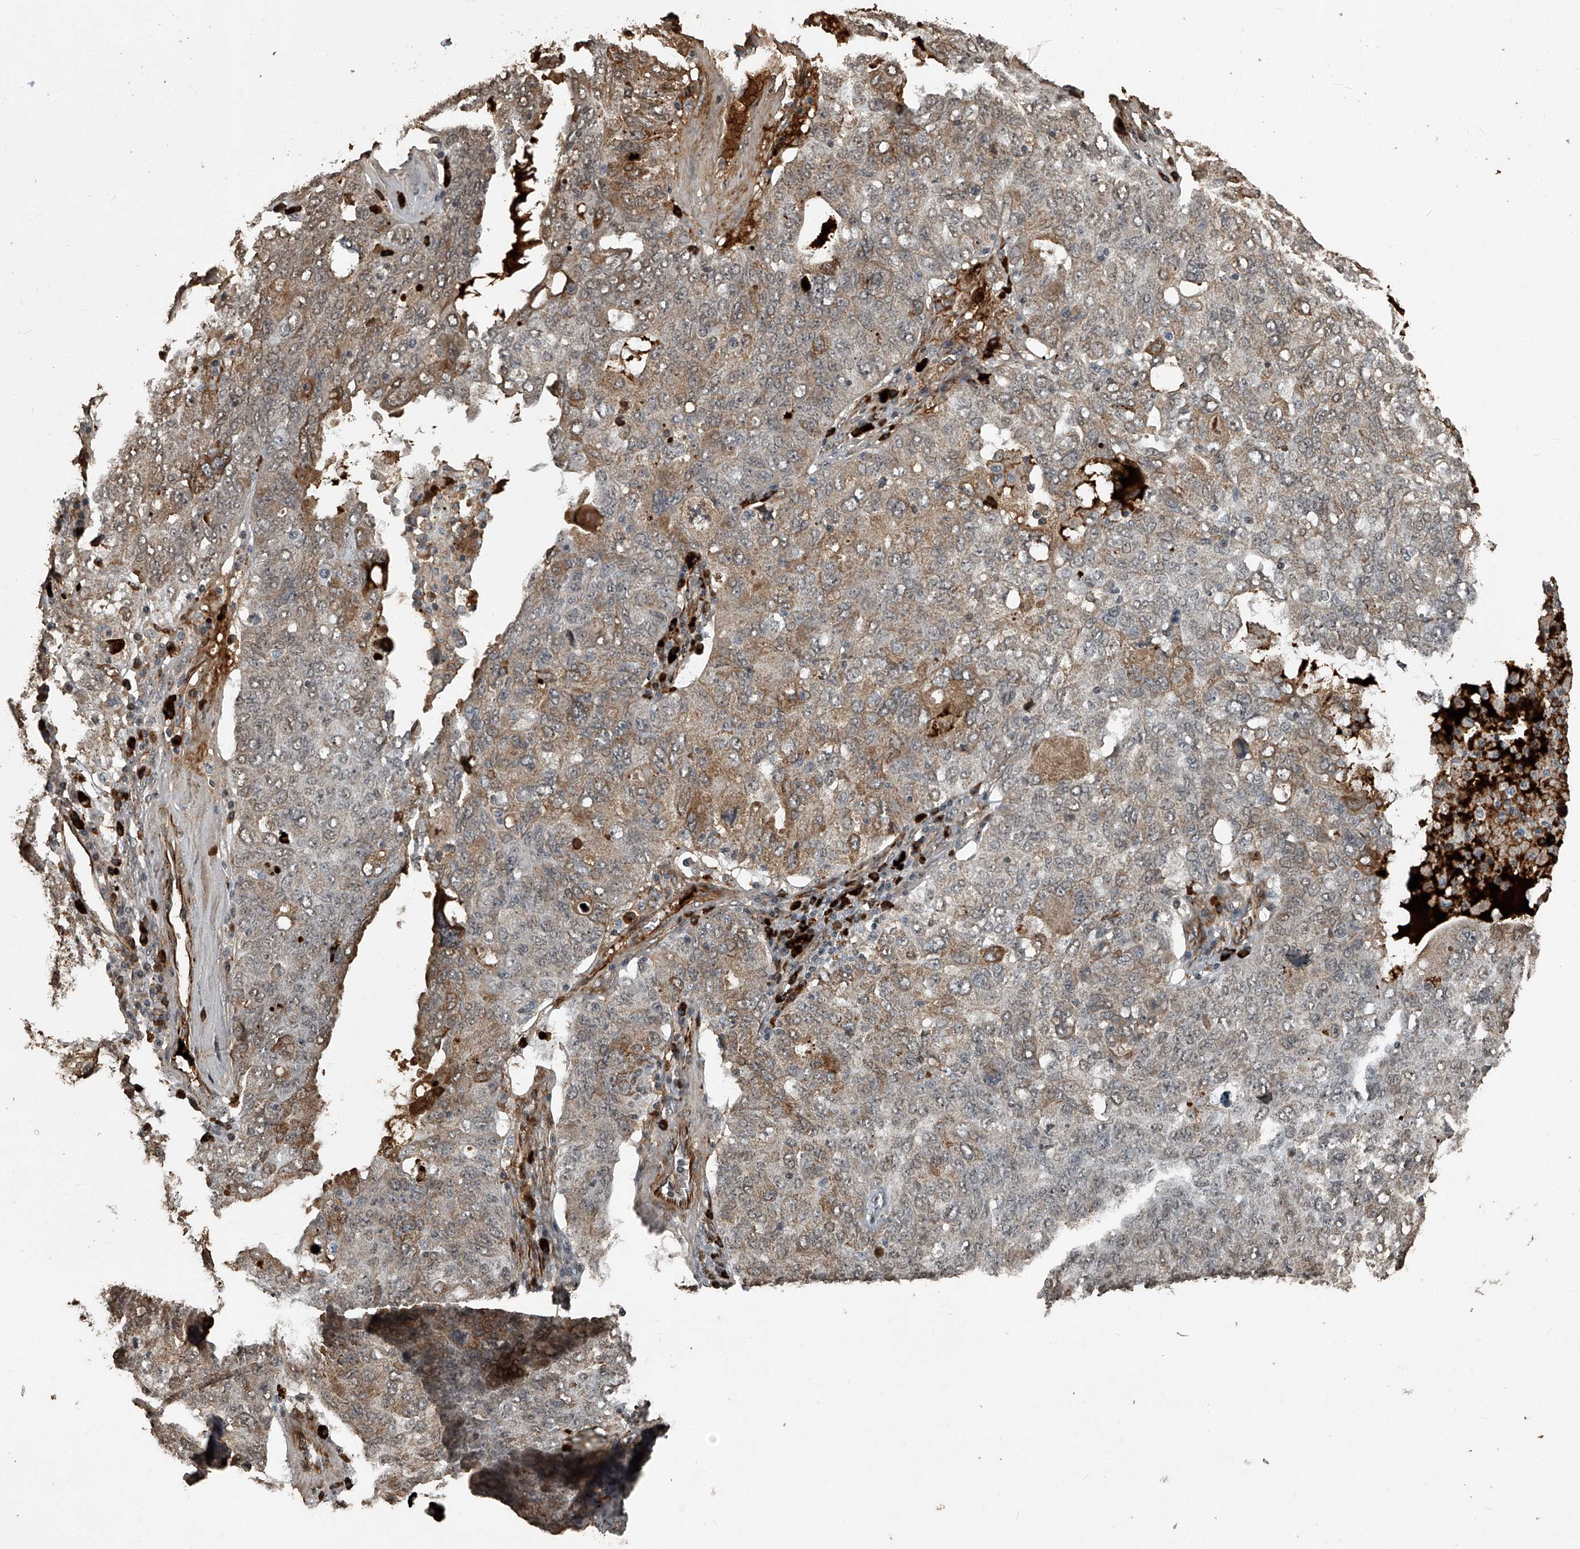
{"staining": {"intensity": "moderate", "quantity": "<25%", "location": "cytoplasmic/membranous"}, "tissue": "ovarian cancer", "cell_type": "Tumor cells", "image_type": "cancer", "snomed": [{"axis": "morphology", "description": "Carcinoma, endometroid"}, {"axis": "topography", "description": "Ovary"}], "caption": "DAB immunohistochemical staining of human endometroid carcinoma (ovarian) displays moderate cytoplasmic/membranous protein staining in approximately <25% of tumor cells.", "gene": "GPR132", "patient": {"sex": "female", "age": 62}}